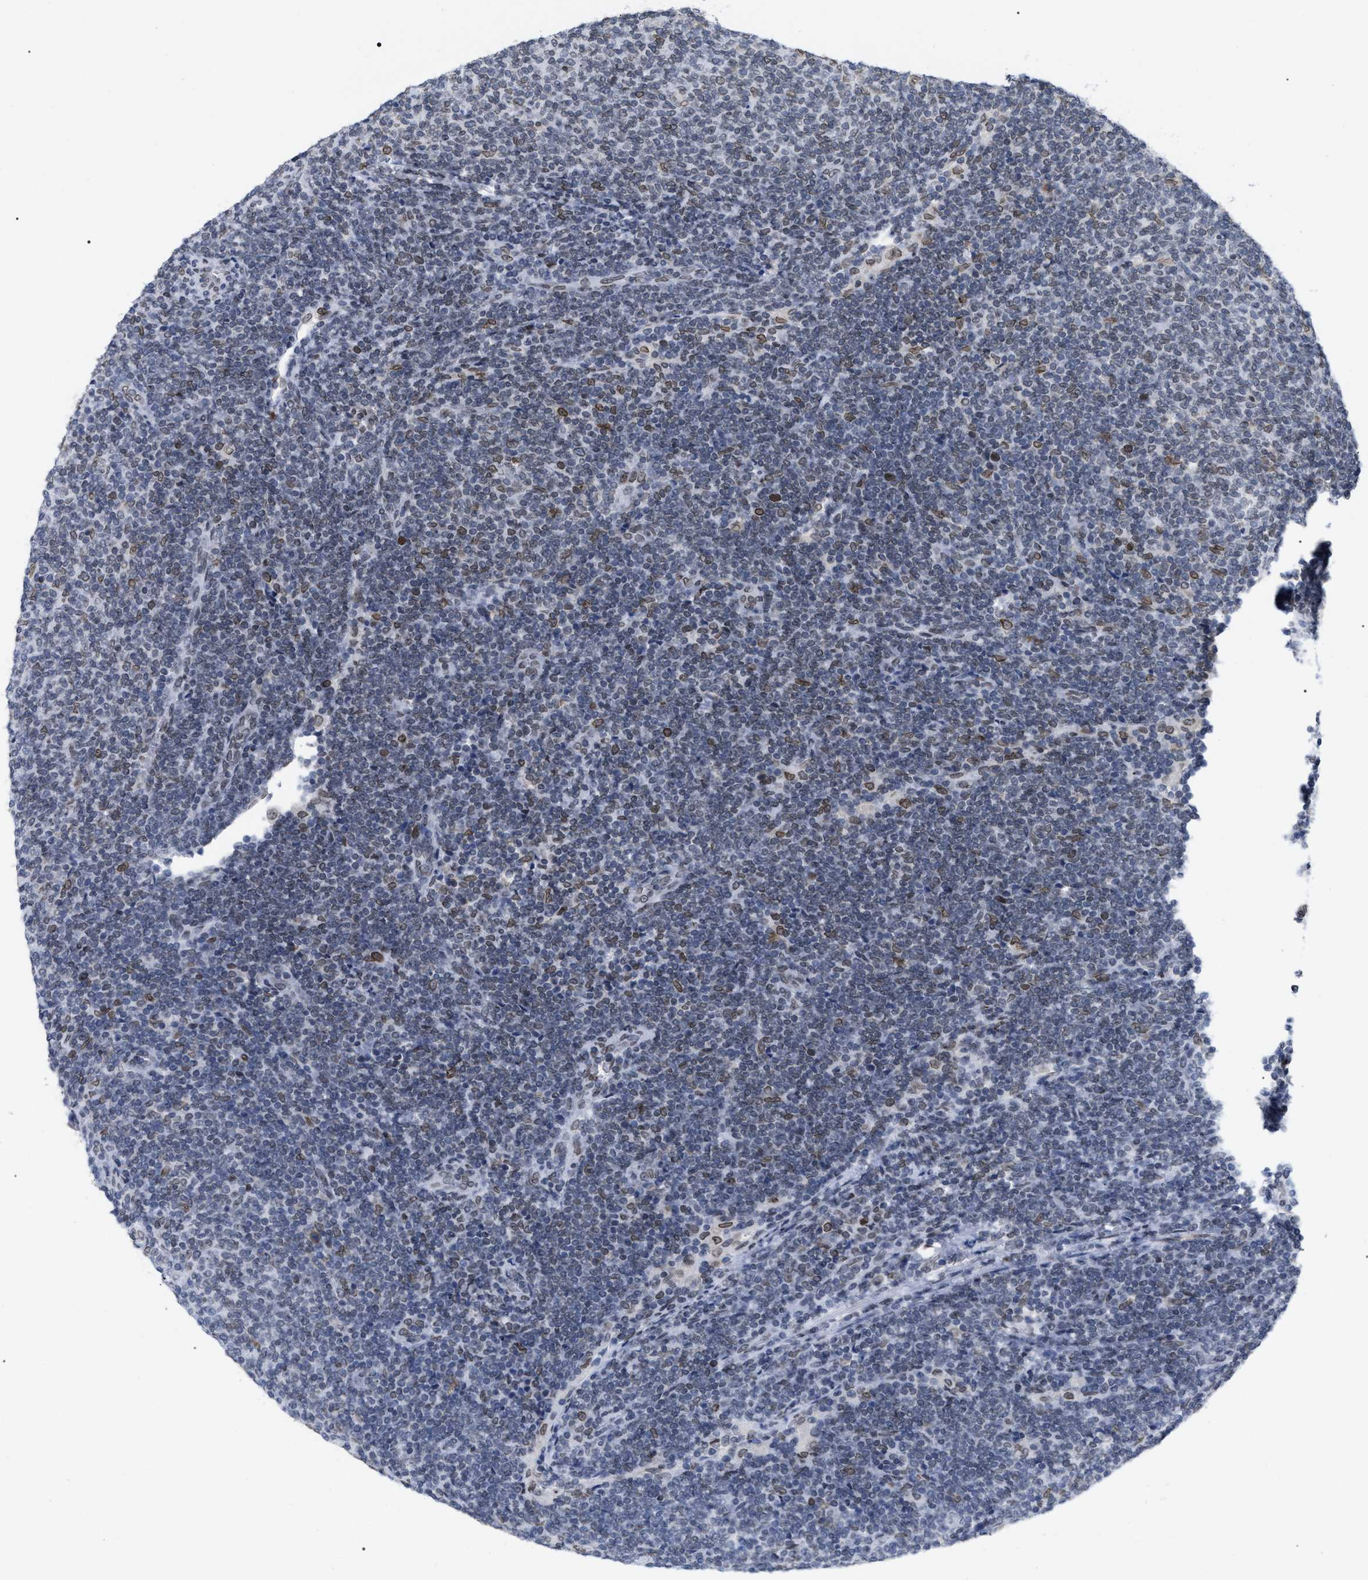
{"staining": {"intensity": "moderate", "quantity": "25%-75%", "location": "cytoplasmic/membranous,nuclear"}, "tissue": "lymphoma", "cell_type": "Tumor cells", "image_type": "cancer", "snomed": [{"axis": "morphology", "description": "Malignant lymphoma, non-Hodgkin's type, Low grade"}, {"axis": "topography", "description": "Lymph node"}], "caption": "Immunohistochemical staining of human lymphoma demonstrates medium levels of moderate cytoplasmic/membranous and nuclear expression in approximately 25%-75% of tumor cells. (Brightfield microscopy of DAB IHC at high magnification).", "gene": "TPR", "patient": {"sex": "male", "age": 66}}